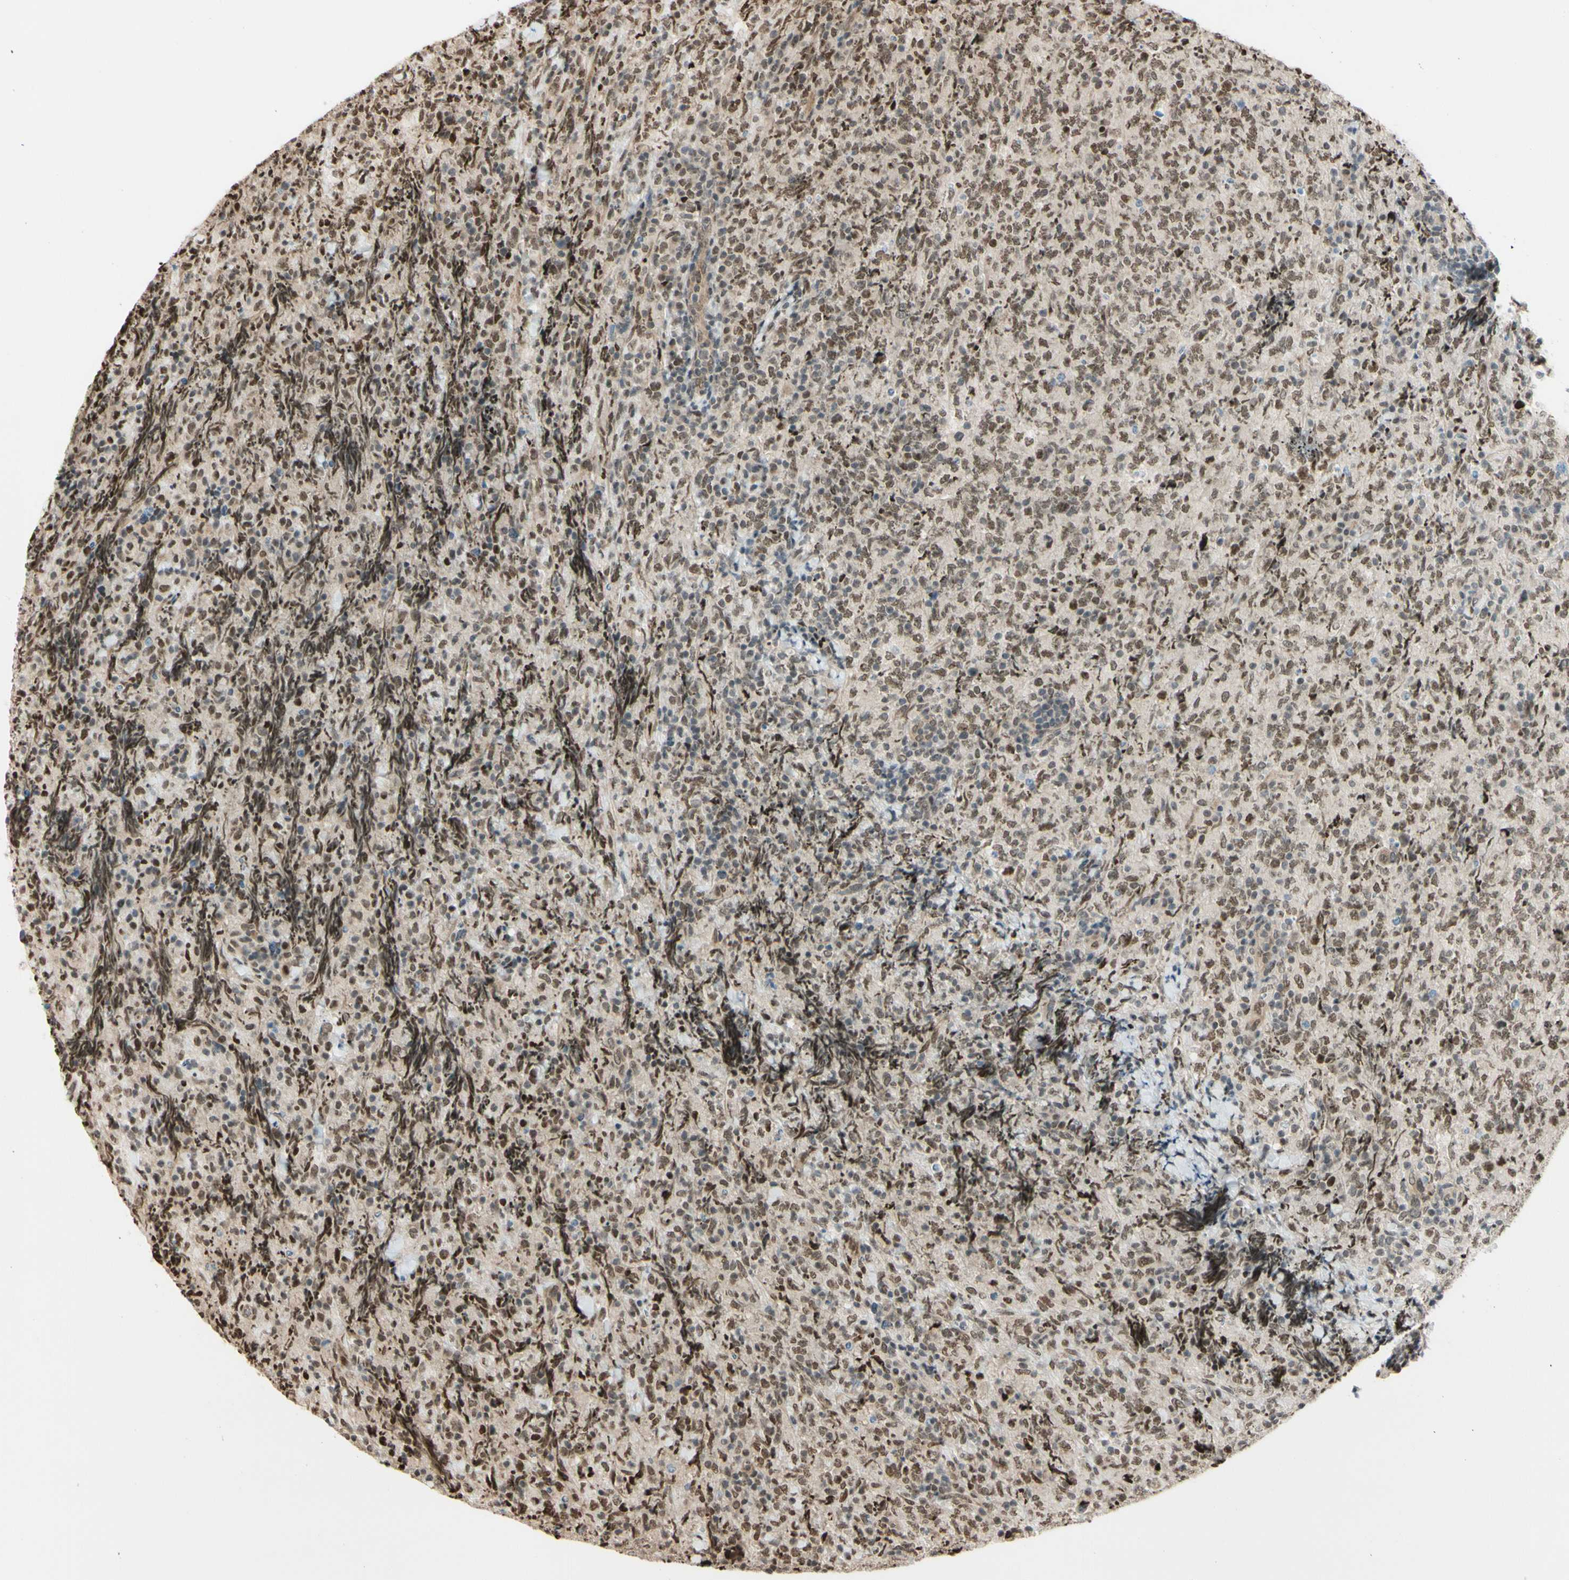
{"staining": {"intensity": "weak", "quantity": ">75%", "location": "nuclear"}, "tissue": "lymphoma", "cell_type": "Tumor cells", "image_type": "cancer", "snomed": [{"axis": "morphology", "description": "Malignant lymphoma, non-Hodgkin's type, High grade"}, {"axis": "topography", "description": "Tonsil"}], "caption": "A brown stain labels weak nuclear expression of a protein in human lymphoma tumor cells.", "gene": "SUFU", "patient": {"sex": "female", "age": 36}}